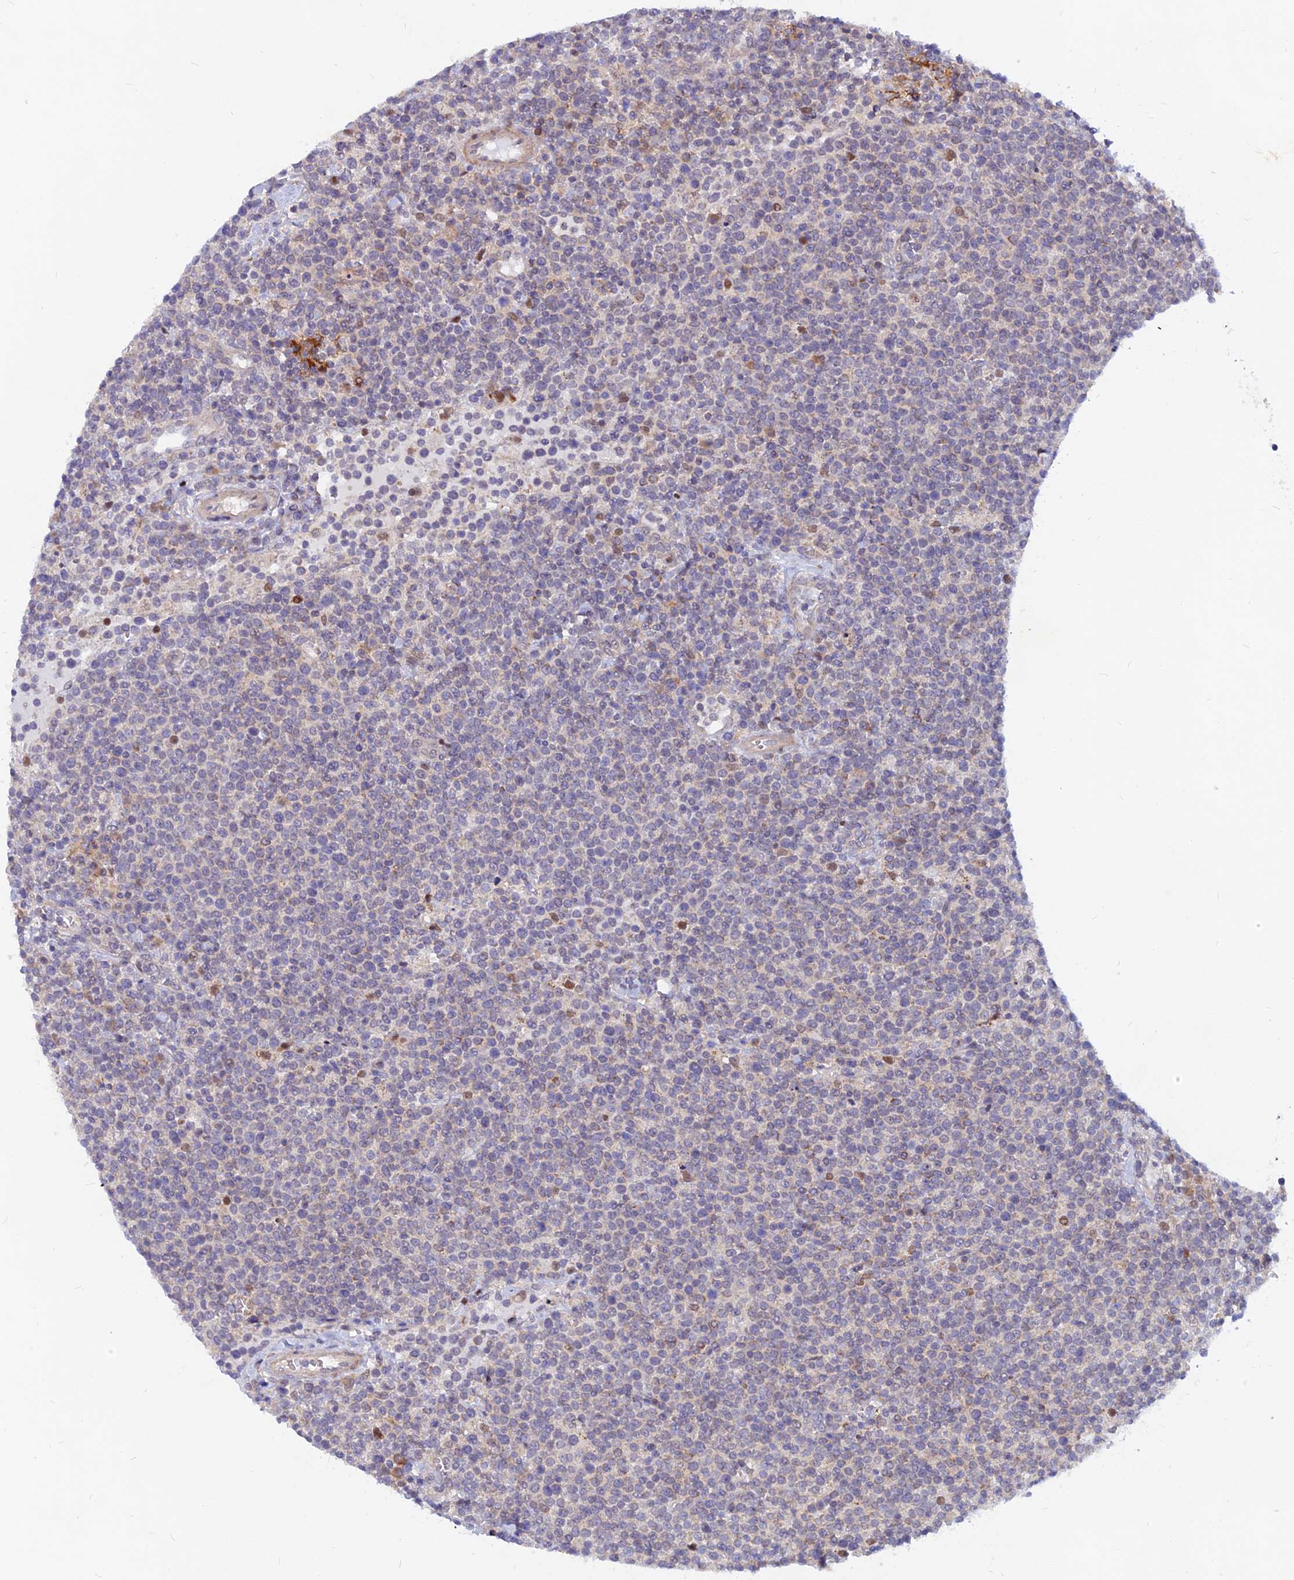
{"staining": {"intensity": "weak", "quantity": "25%-75%", "location": "cytoplasmic/membranous"}, "tissue": "lymphoma", "cell_type": "Tumor cells", "image_type": "cancer", "snomed": [{"axis": "morphology", "description": "Malignant lymphoma, non-Hodgkin's type, High grade"}, {"axis": "topography", "description": "Lymph node"}], "caption": "Protein expression analysis of high-grade malignant lymphoma, non-Hodgkin's type exhibits weak cytoplasmic/membranous staining in about 25%-75% of tumor cells.", "gene": "DNAJC16", "patient": {"sex": "male", "age": 61}}